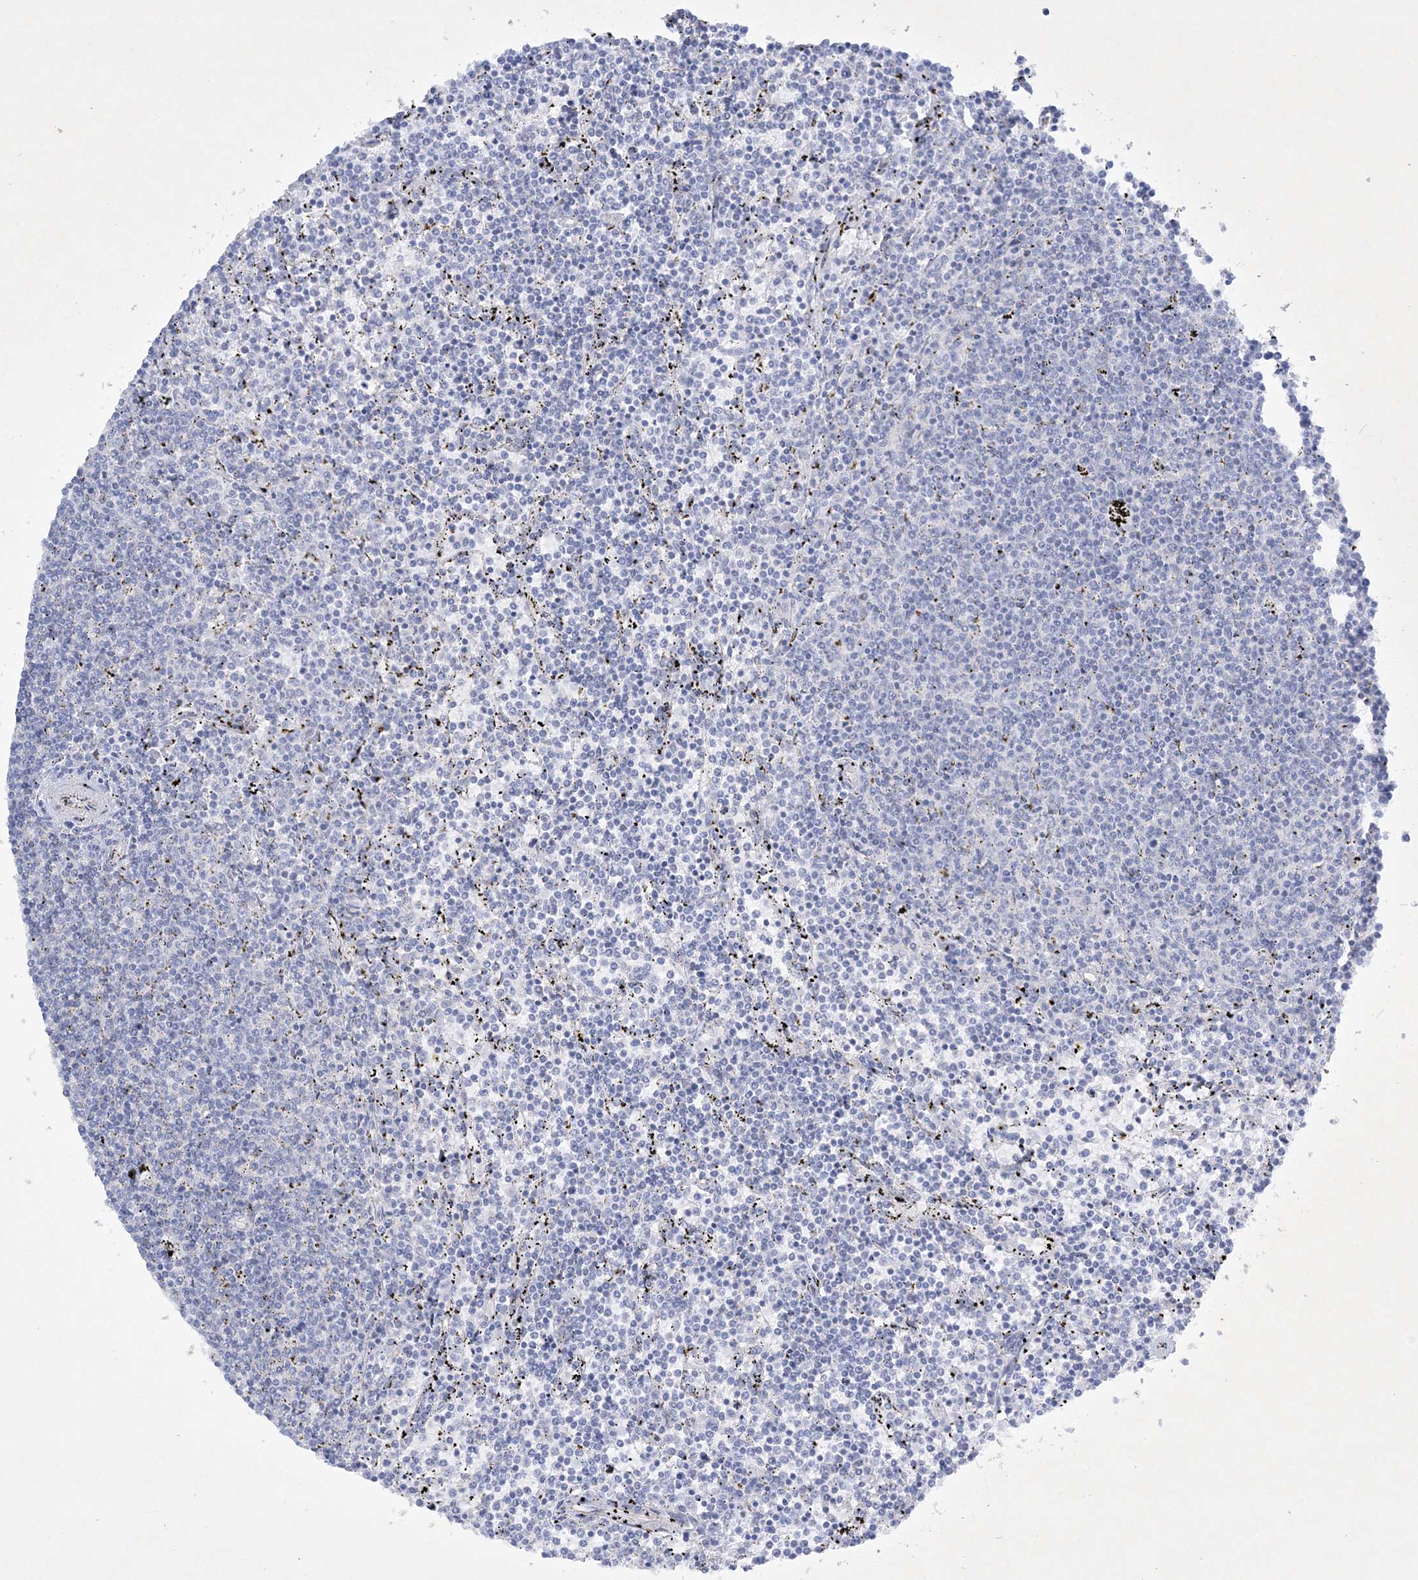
{"staining": {"intensity": "negative", "quantity": "none", "location": "none"}, "tissue": "lymphoma", "cell_type": "Tumor cells", "image_type": "cancer", "snomed": [{"axis": "morphology", "description": "Malignant lymphoma, non-Hodgkin's type, Low grade"}, {"axis": "topography", "description": "Spleen"}], "caption": "Tumor cells show no significant staining in malignant lymphoma, non-Hodgkin's type (low-grade).", "gene": "FARSB", "patient": {"sex": "female", "age": 50}}